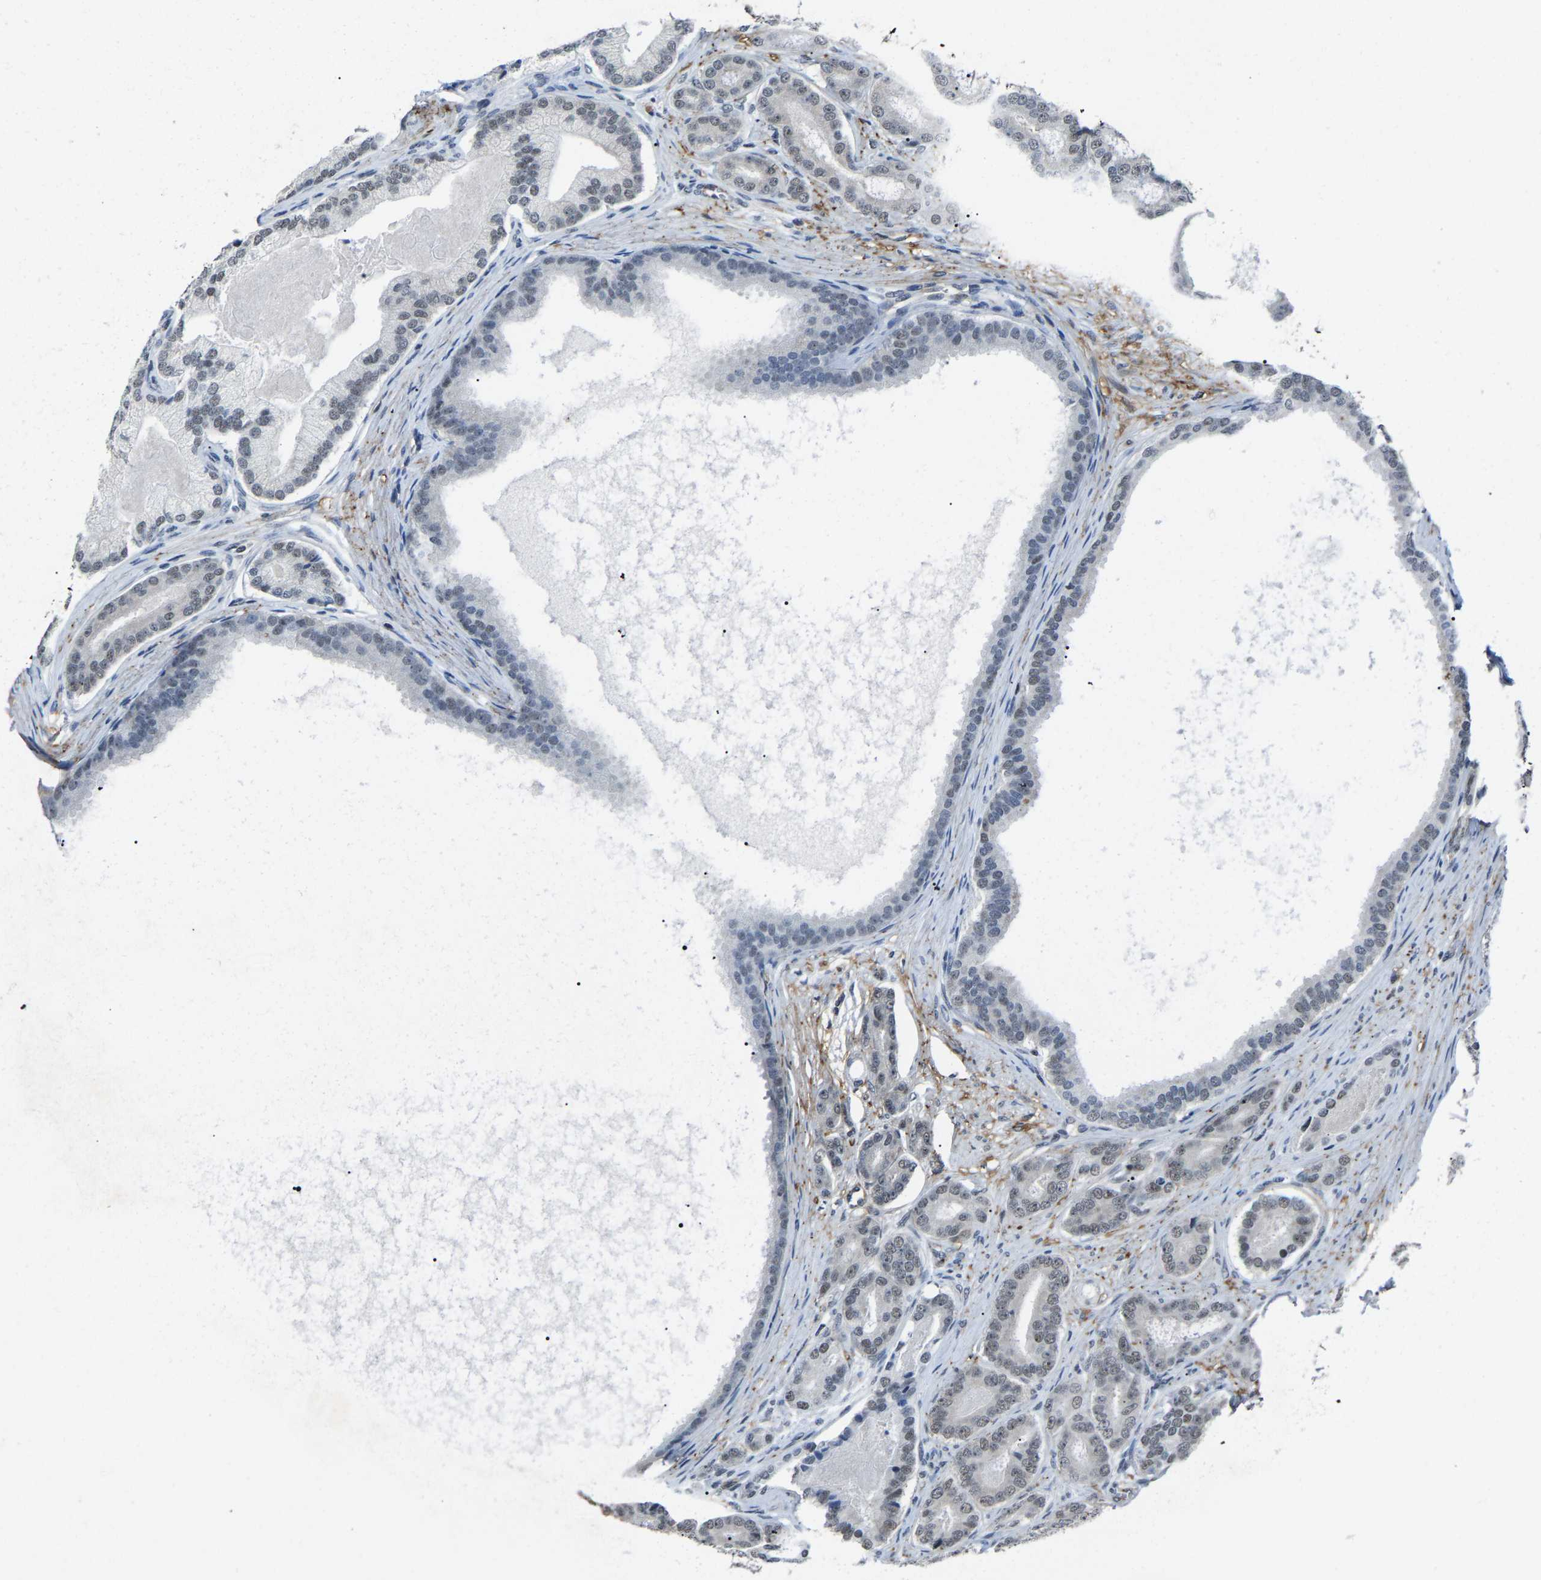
{"staining": {"intensity": "weak", "quantity": "25%-75%", "location": "nuclear"}, "tissue": "prostate cancer", "cell_type": "Tumor cells", "image_type": "cancer", "snomed": [{"axis": "morphology", "description": "Adenocarcinoma, High grade"}, {"axis": "topography", "description": "Prostate"}], "caption": "This is an image of IHC staining of prostate cancer (adenocarcinoma (high-grade)), which shows weak staining in the nuclear of tumor cells.", "gene": "DDX5", "patient": {"sex": "male", "age": 60}}